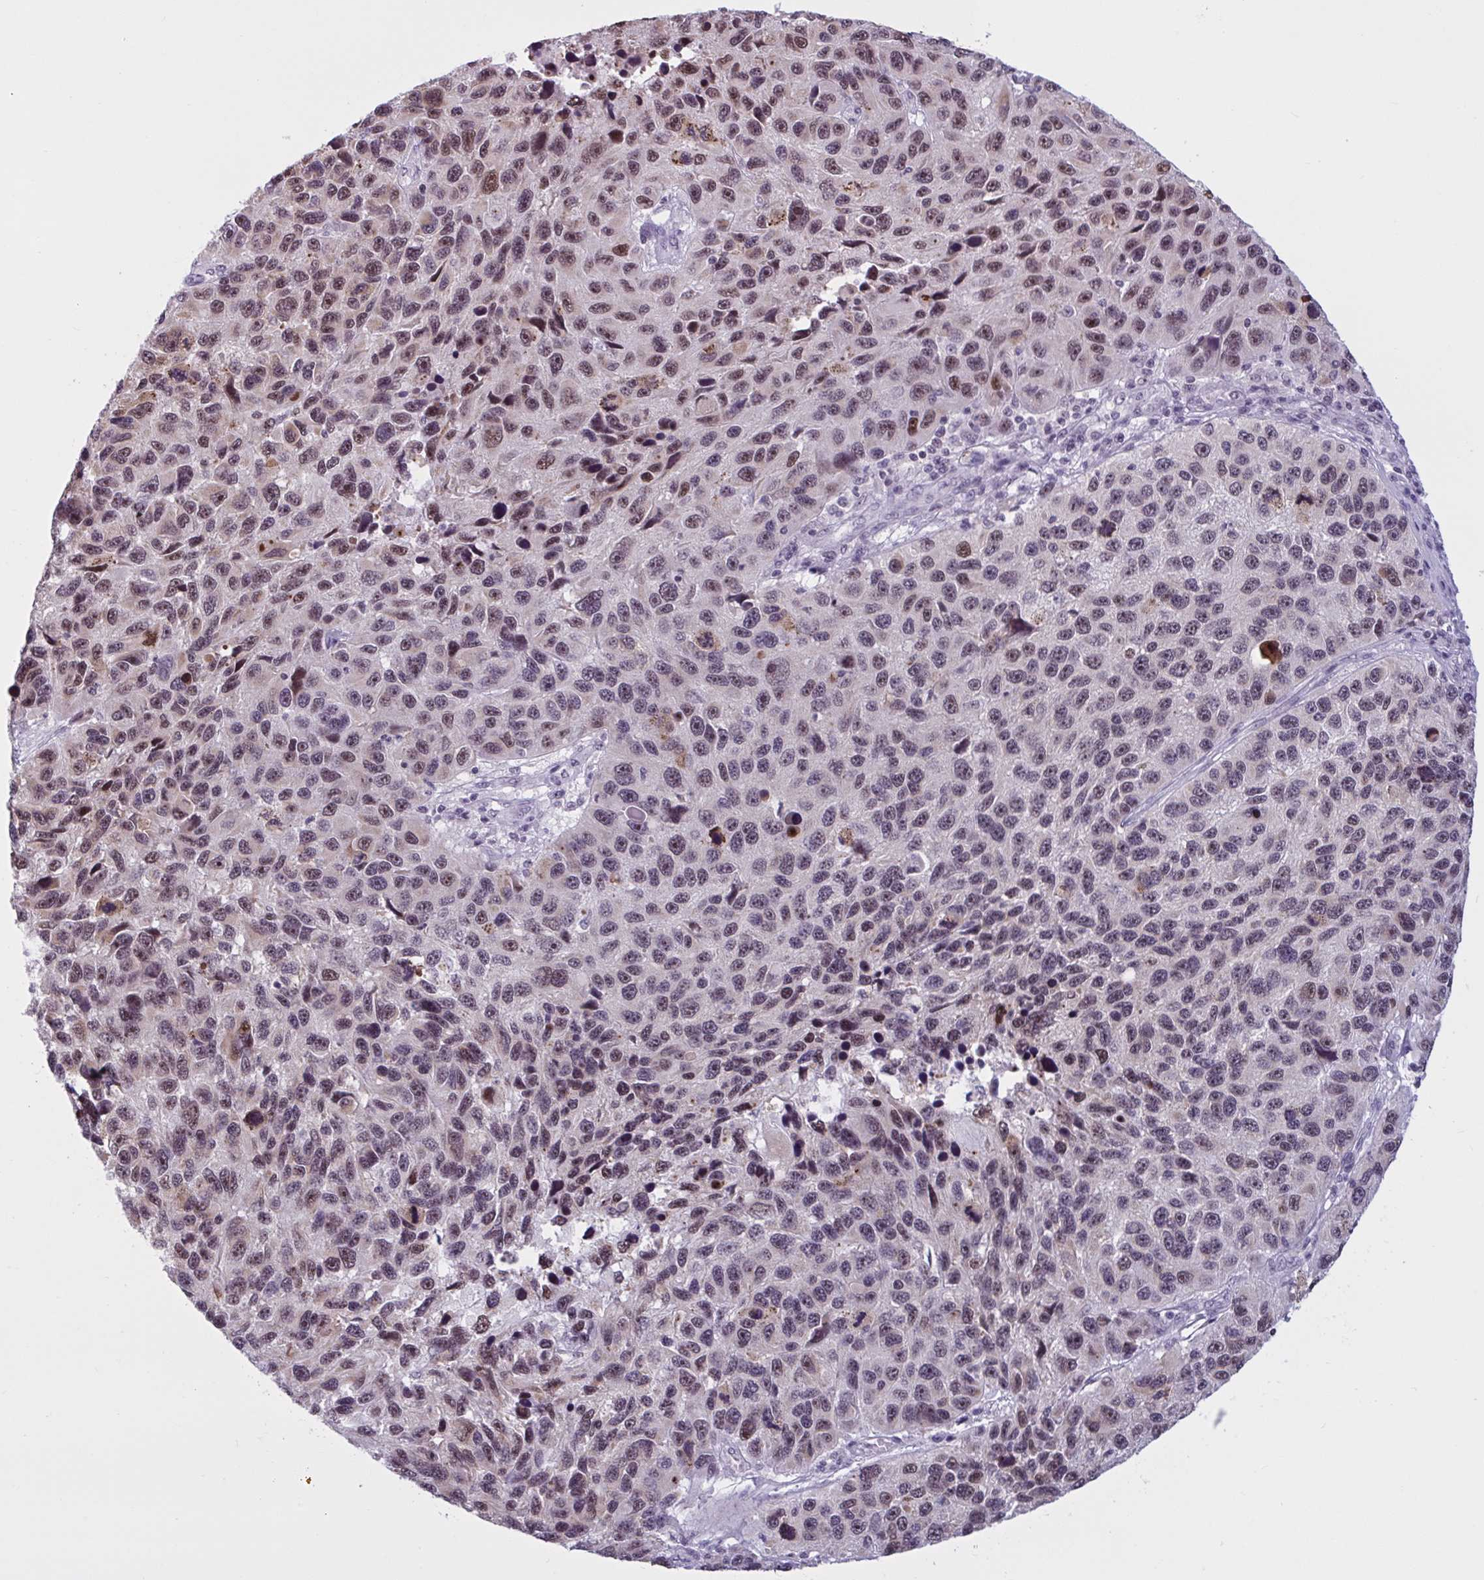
{"staining": {"intensity": "moderate", "quantity": ">75%", "location": "nuclear"}, "tissue": "melanoma", "cell_type": "Tumor cells", "image_type": "cancer", "snomed": [{"axis": "morphology", "description": "Malignant melanoma, NOS"}, {"axis": "topography", "description": "Skin"}], "caption": "High-magnification brightfield microscopy of melanoma stained with DAB (brown) and counterstained with hematoxylin (blue). tumor cells exhibit moderate nuclear expression is identified in about>75% of cells.", "gene": "TGM6", "patient": {"sex": "male", "age": 53}}